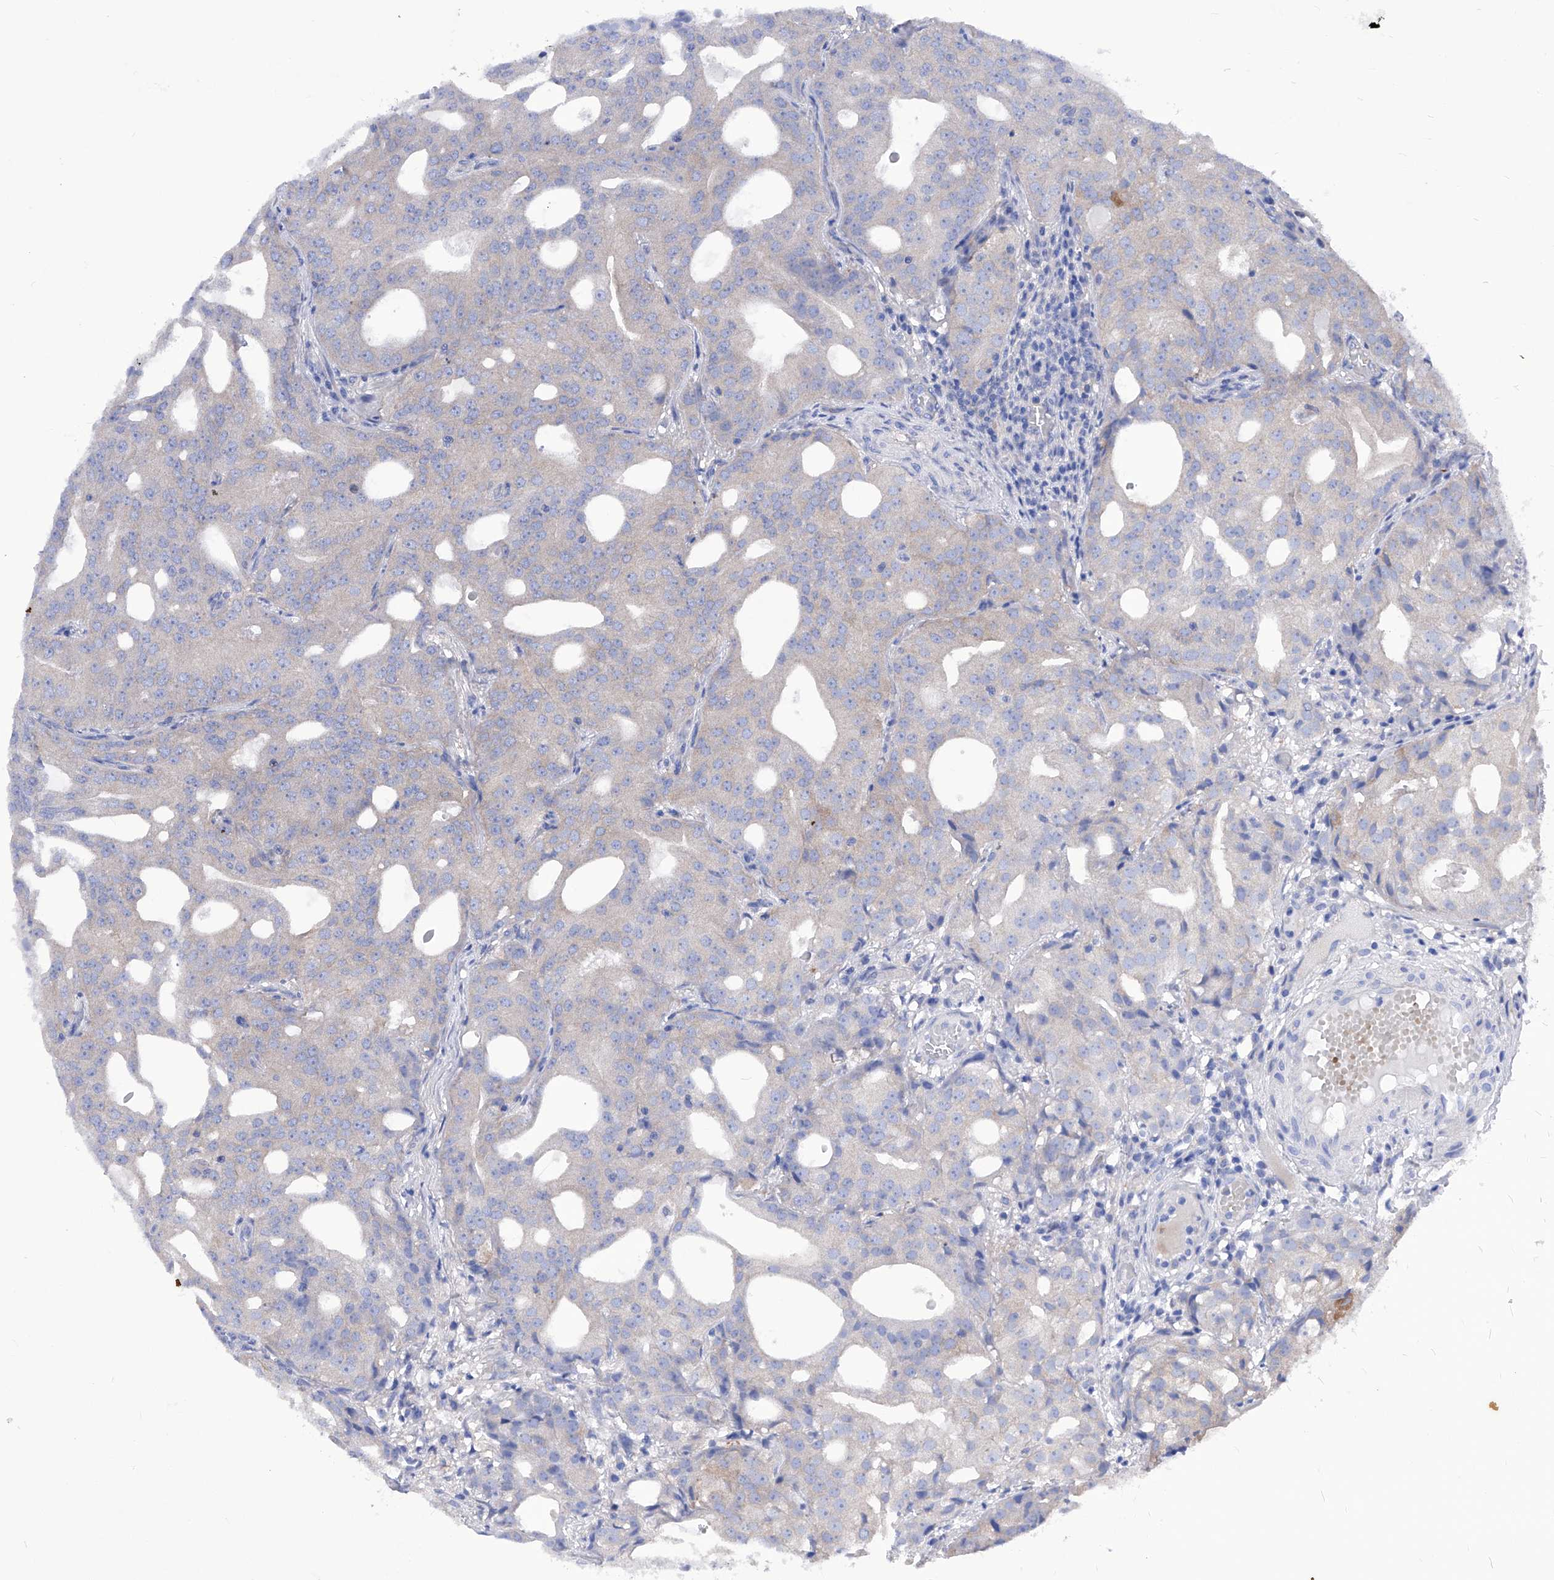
{"staining": {"intensity": "negative", "quantity": "none", "location": "none"}, "tissue": "prostate cancer", "cell_type": "Tumor cells", "image_type": "cancer", "snomed": [{"axis": "morphology", "description": "Adenocarcinoma, Medium grade"}, {"axis": "topography", "description": "Prostate"}], "caption": "Immunohistochemical staining of human prostate cancer displays no significant positivity in tumor cells. The staining was performed using DAB (3,3'-diaminobenzidine) to visualize the protein expression in brown, while the nuclei were stained in blue with hematoxylin (Magnification: 20x).", "gene": "XPNPEP1", "patient": {"sex": "male", "age": 88}}